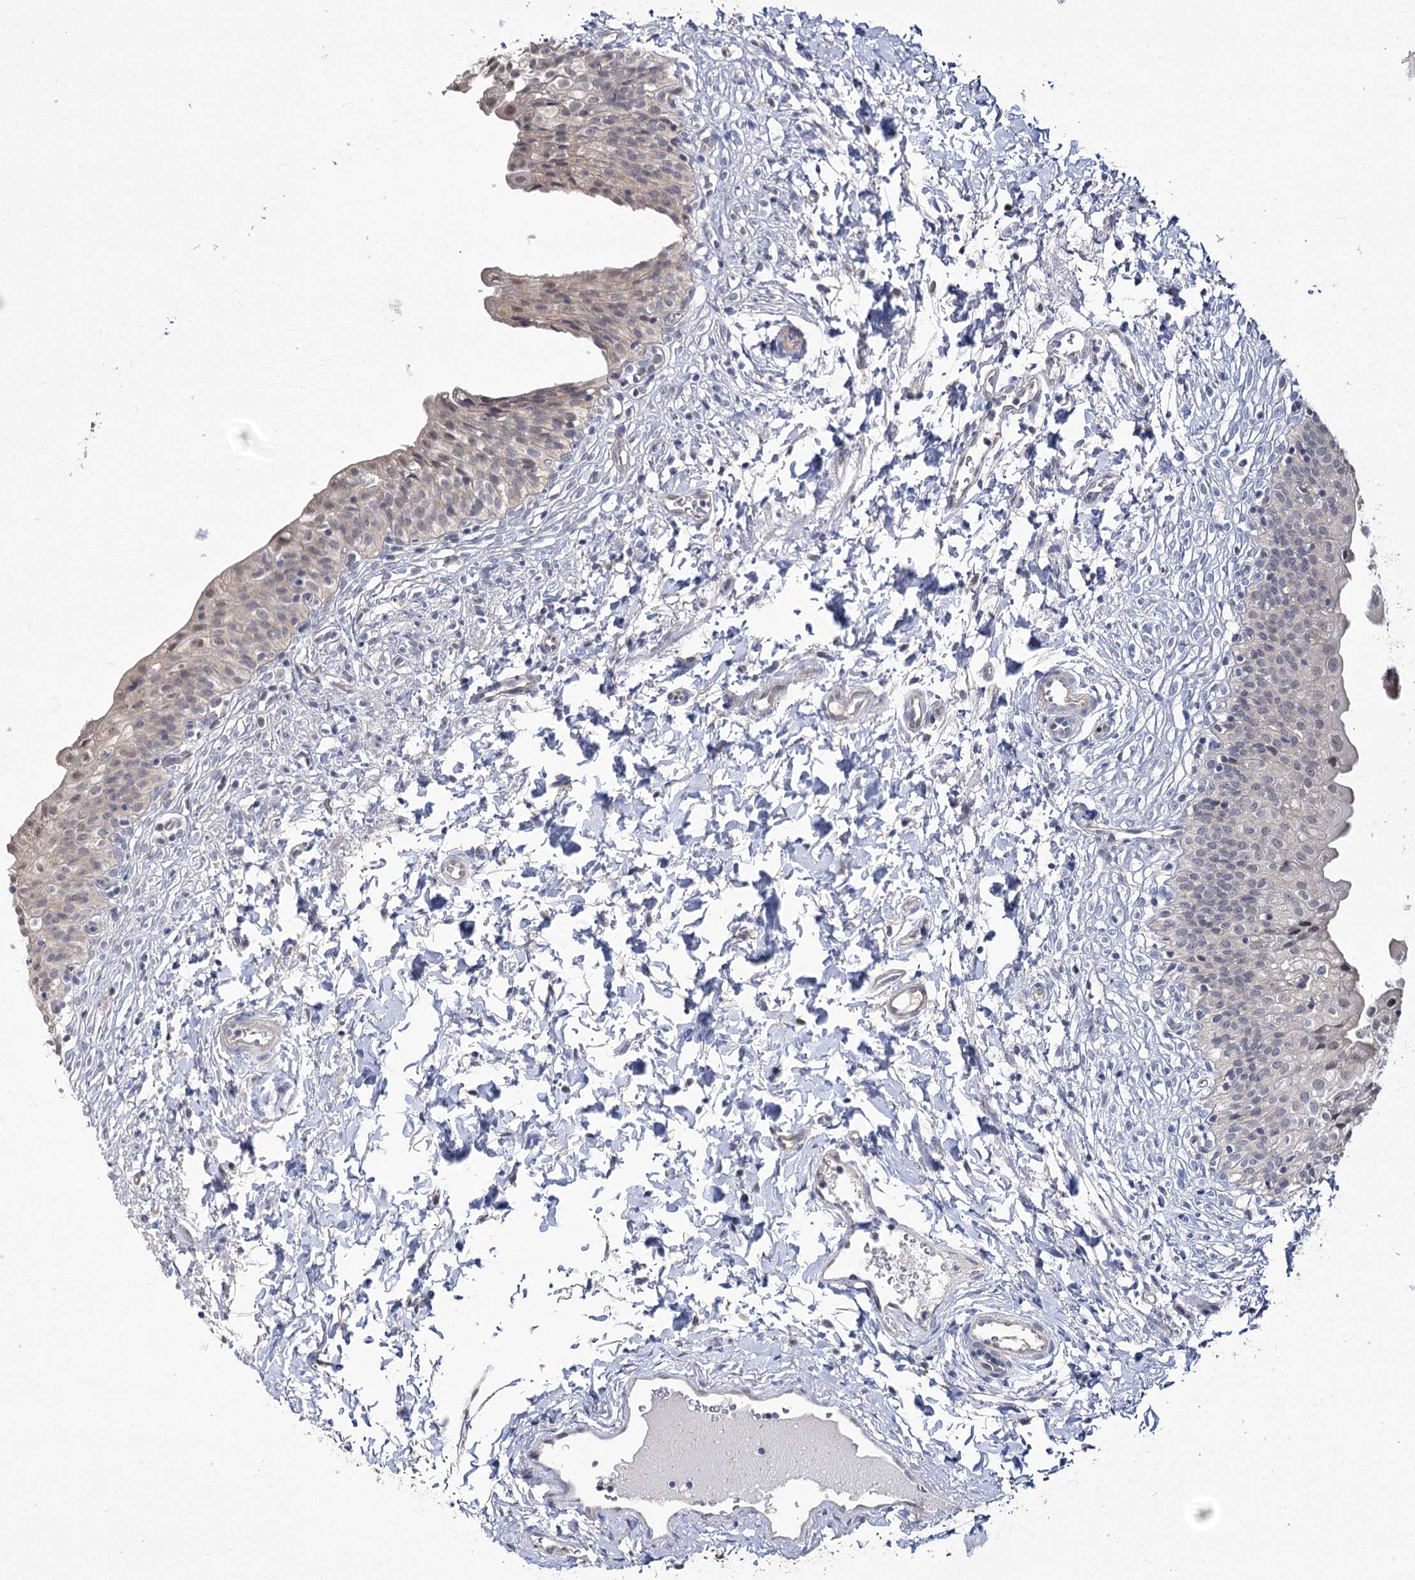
{"staining": {"intensity": "weak", "quantity": "<25%", "location": "cytoplasmic/membranous"}, "tissue": "urinary bladder", "cell_type": "Urothelial cells", "image_type": "normal", "snomed": [{"axis": "morphology", "description": "Normal tissue, NOS"}, {"axis": "topography", "description": "Urinary bladder"}], "caption": "Immunohistochemistry (IHC) image of benign urinary bladder stained for a protein (brown), which demonstrates no positivity in urothelial cells. (Immunohistochemistry (IHC), brightfield microscopy, high magnification).", "gene": "PHYHIPL", "patient": {"sex": "male", "age": 55}}